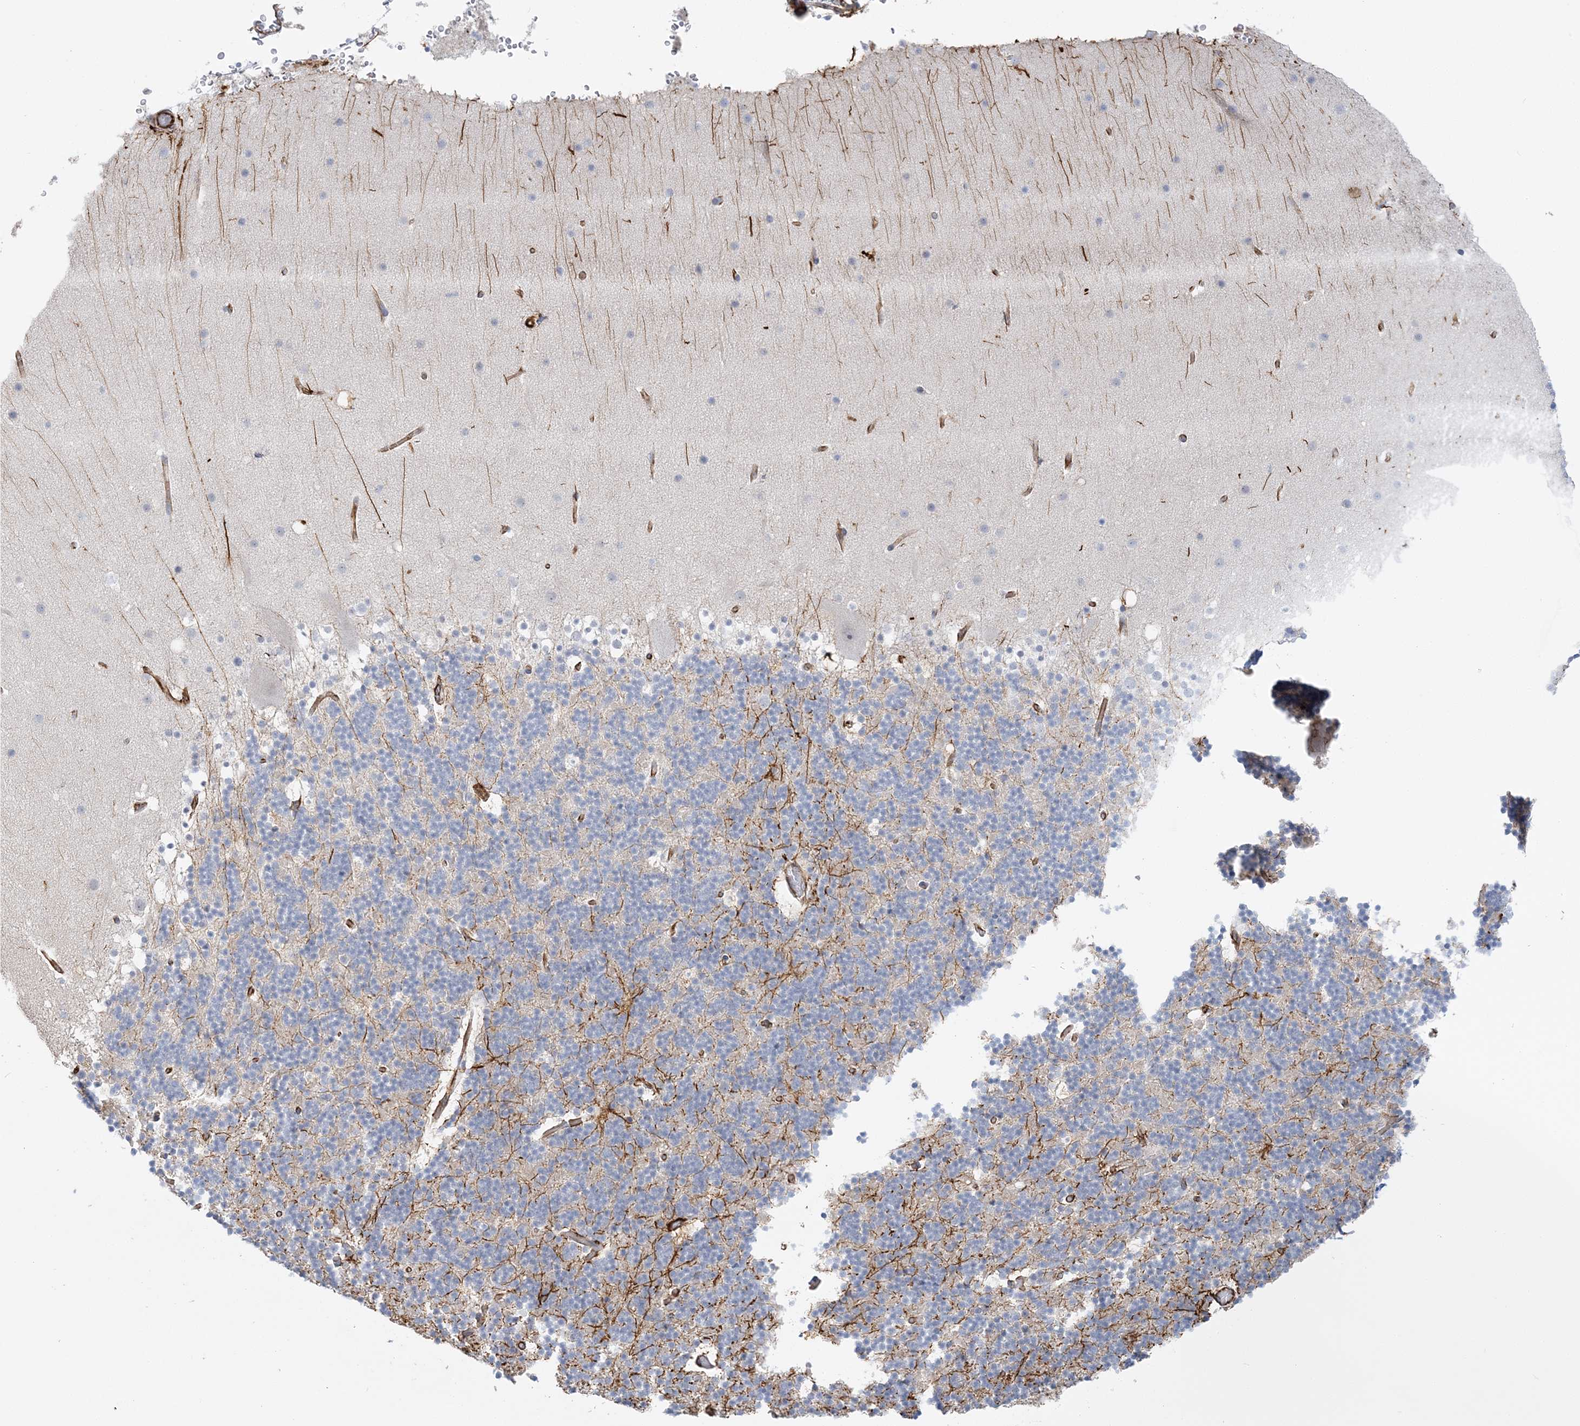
{"staining": {"intensity": "negative", "quantity": "none", "location": "none"}, "tissue": "cerebellum", "cell_type": "Cells in granular layer", "image_type": "normal", "snomed": [{"axis": "morphology", "description": "Normal tissue, NOS"}, {"axis": "topography", "description": "Cerebellum"}], "caption": "This is an IHC photomicrograph of normal cerebellum. There is no staining in cells in granular layer.", "gene": "SCLT1", "patient": {"sex": "male", "age": 57}}